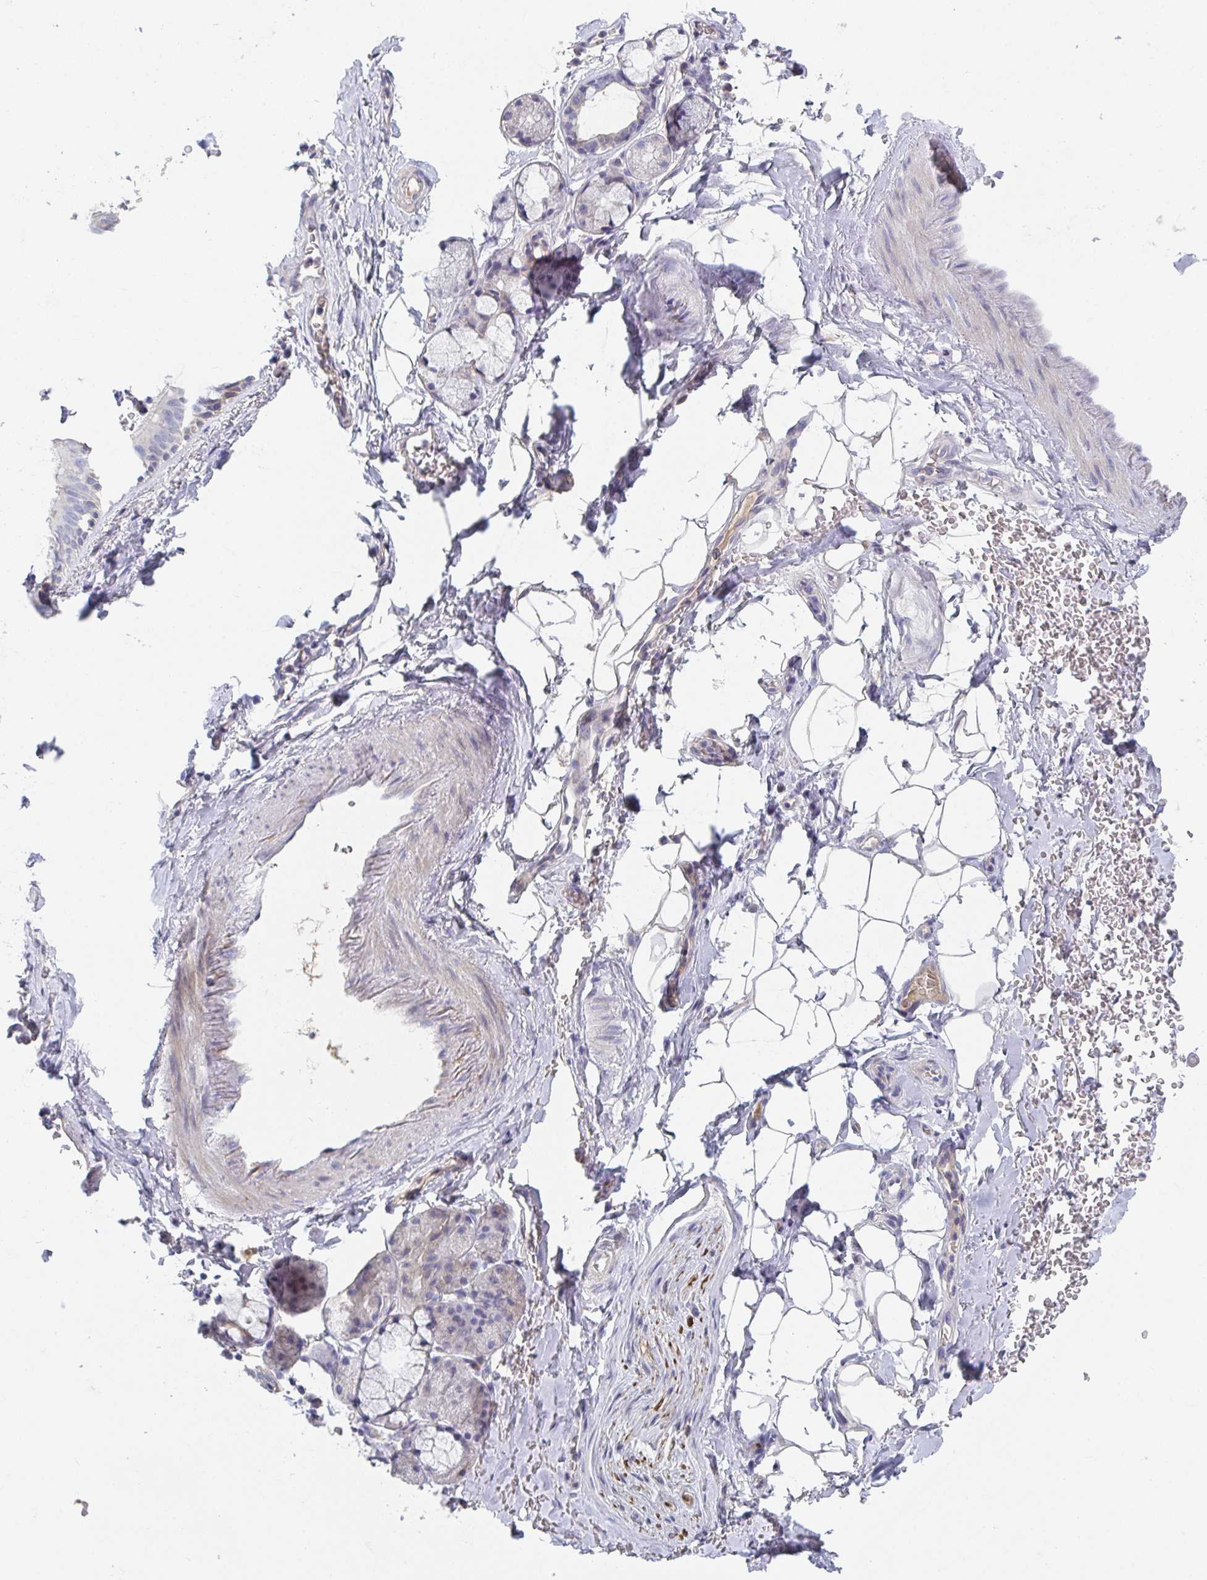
{"staining": {"intensity": "negative", "quantity": "none", "location": "none"}, "tissue": "adipose tissue", "cell_type": "Adipocytes", "image_type": "normal", "snomed": [{"axis": "morphology", "description": "Normal tissue, NOS"}, {"axis": "topography", "description": "Lymph node"}, {"axis": "topography", "description": "Cartilage tissue"}, {"axis": "topography", "description": "Bronchus"}], "caption": "This is an immunohistochemistry image of normal human adipose tissue. There is no positivity in adipocytes.", "gene": "ANO5", "patient": {"sex": "female", "age": 70}}